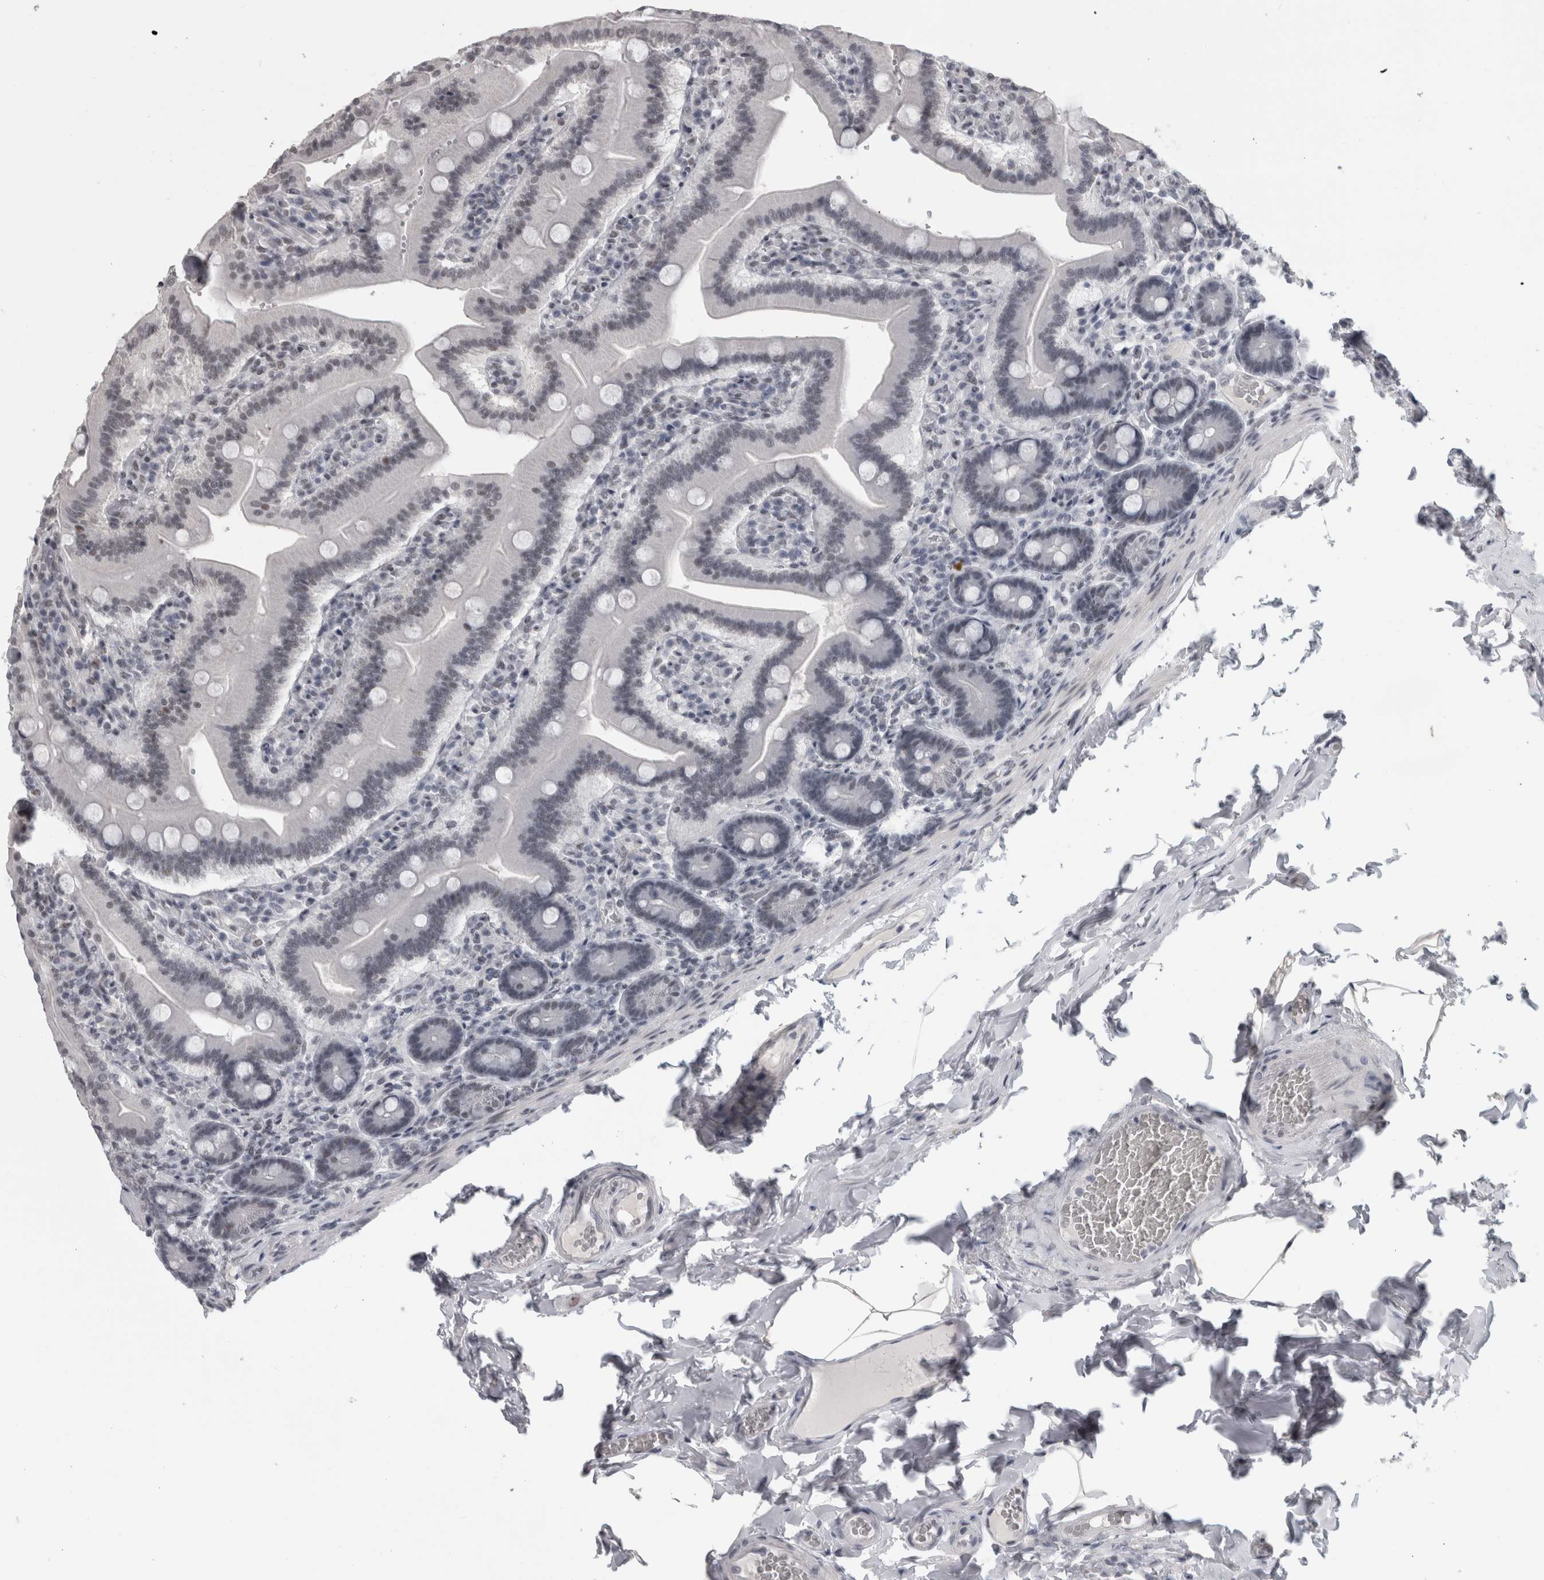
{"staining": {"intensity": "weak", "quantity": "25%-75%", "location": "nuclear"}, "tissue": "duodenum", "cell_type": "Glandular cells", "image_type": "normal", "snomed": [{"axis": "morphology", "description": "Normal tissue, NOS"}, {"axis": "topography", "description": "Duodenum"}], "caption": "Weak nuclear expression is seen in approximately 25%-75% of glandular cells in benign duodenum.", "gene": "ARID4B", "patient": {"sex": "female", "age": 62}}